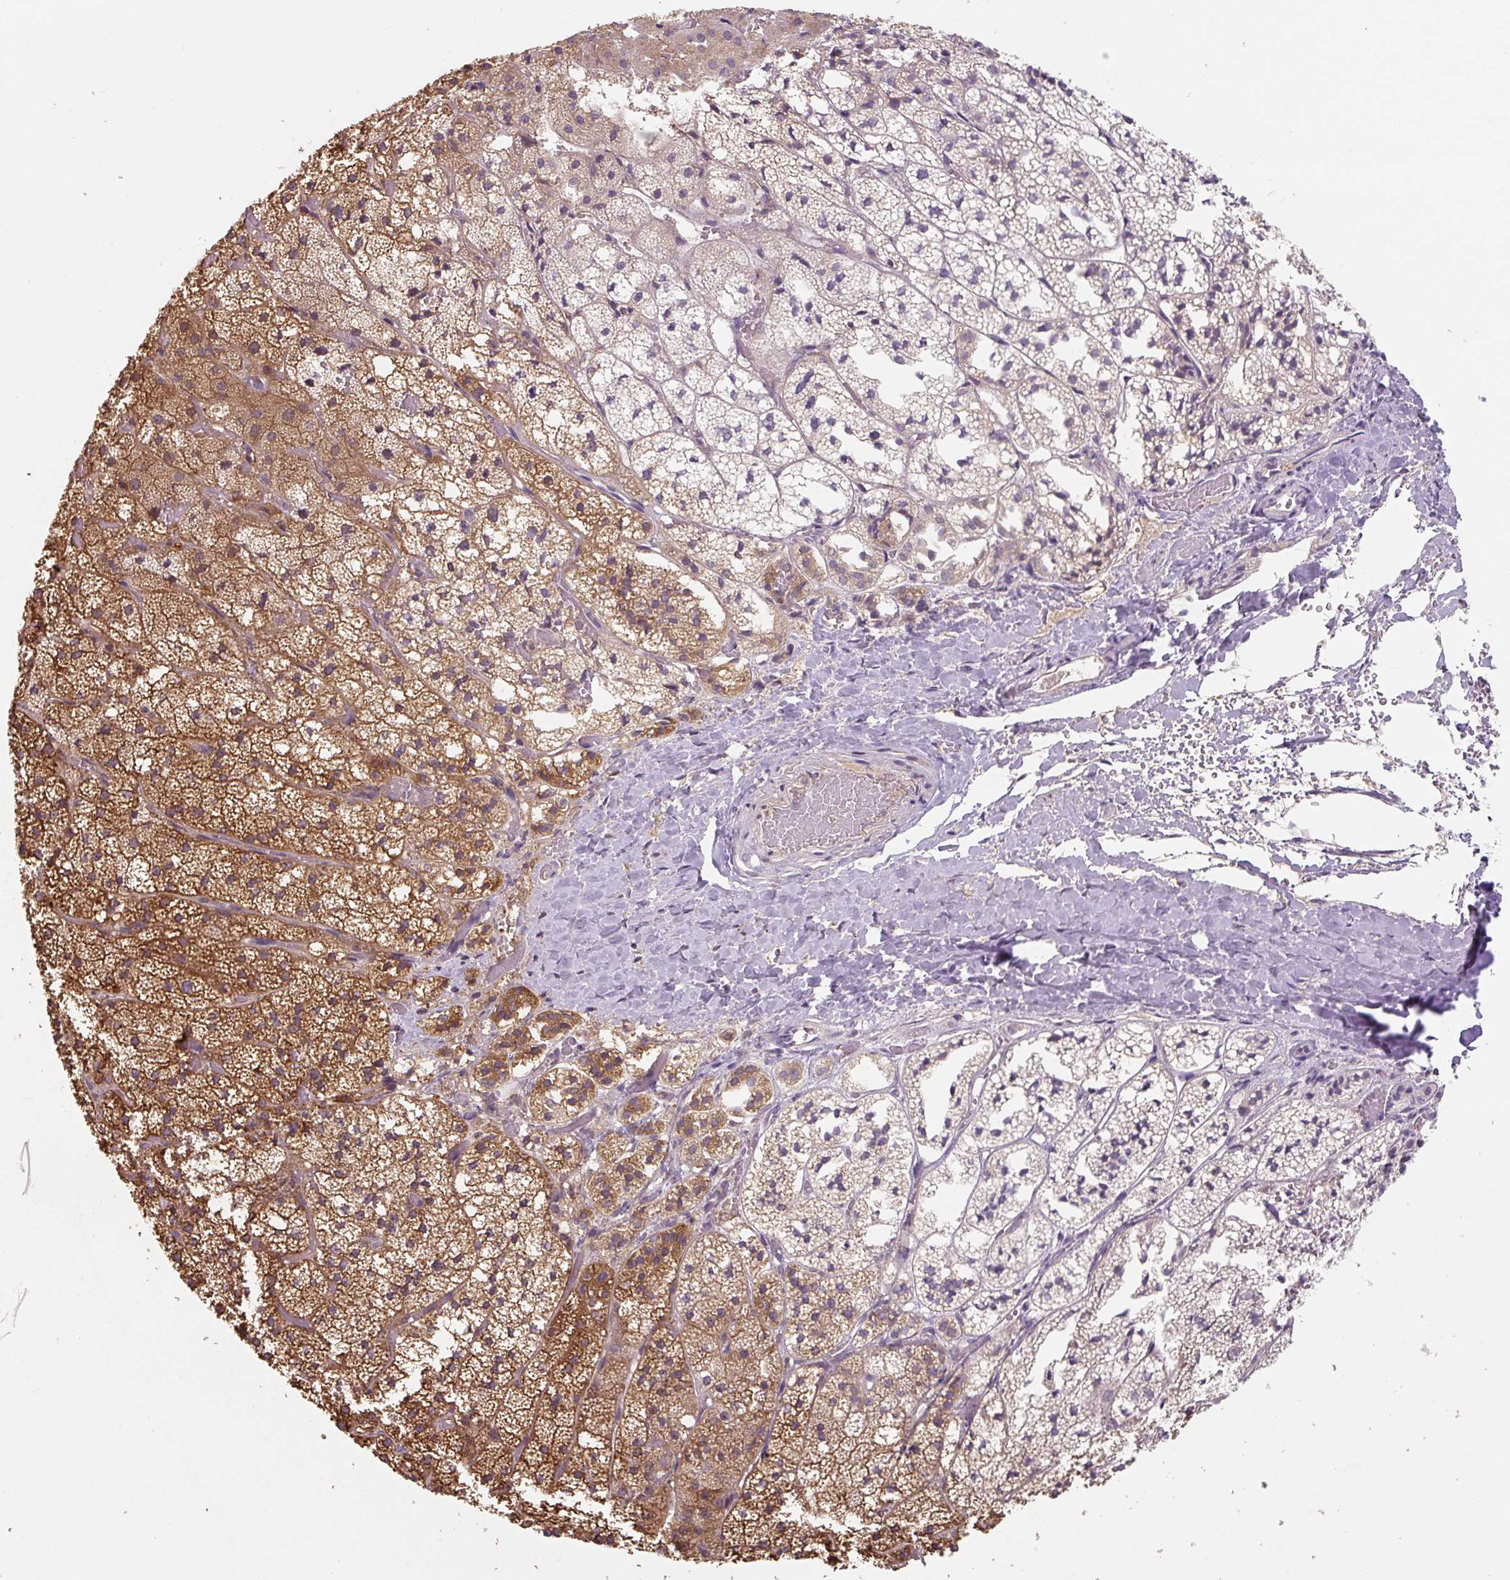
{"staining": {"intensity": "strong", "quantity": ">75%", "location": "cytoplasmic/membranous"}, "tissue": "adrenal gland", "cell_type": "Glandular cells", "image_type": "normal", "snomed": [{"axis": "morphology", "description": "Normal tissue, NOS"}, {"axis": "topography", "description": "Adrenal gland"}], "caption": "Brown immunohistochemical staining in benign human adrenal gland reveals strong cytoplasmic/membranous staining in approximately >75% of glandular cells.", "gene": "C2orf73", "patient": {"sex": "male", "age": 53}}